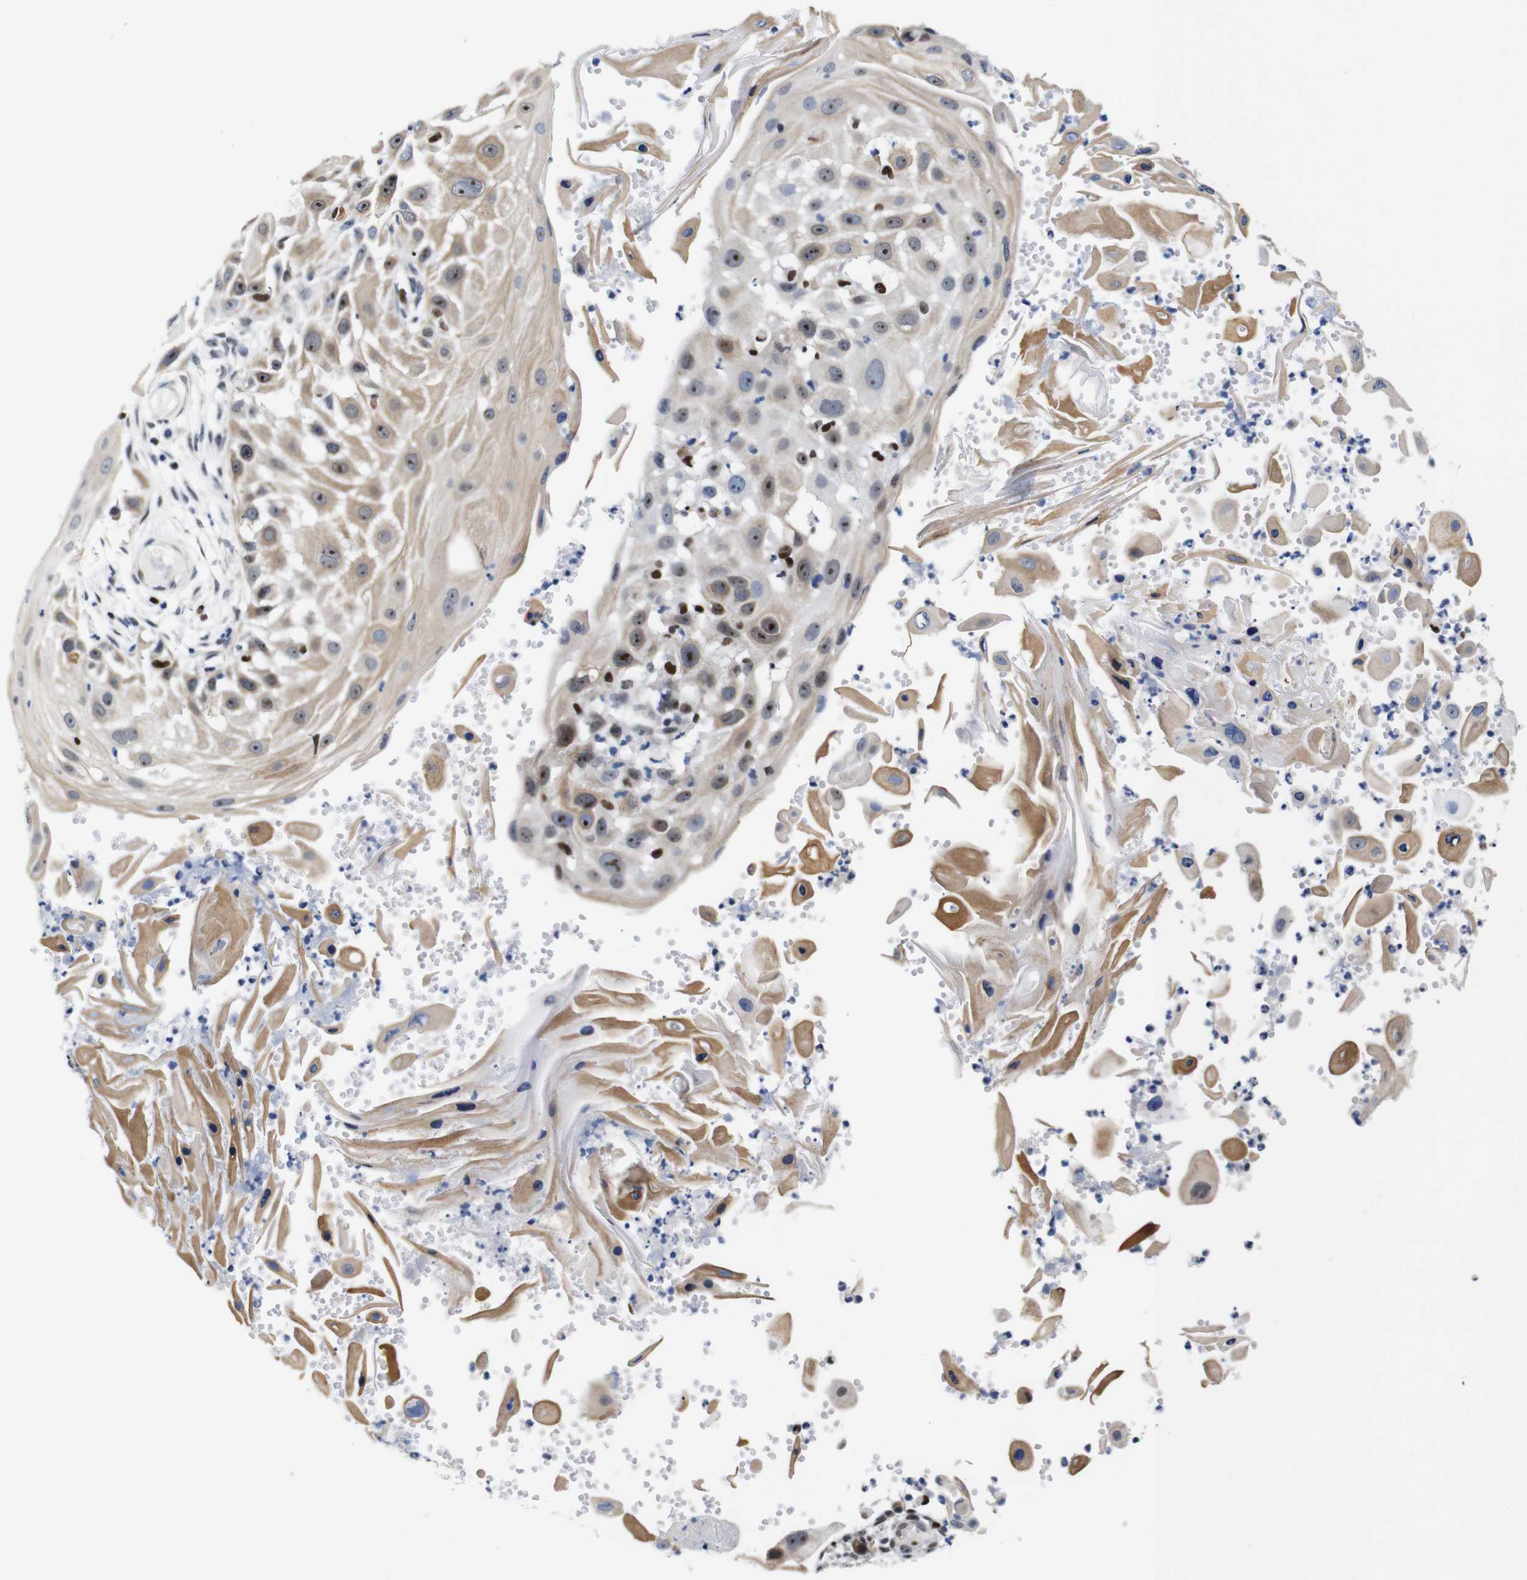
{"staining": {"intensity": "strong", "quantity": "25%-75%", "location": "cytoplasmic/membranous,nuclear"}, "tissue": "skin cancer", "cell_type": "Tumor cells", "image_type": "cancer", "snomed": [{"axis": "morphology", "description": "Squamous cell carcinoma, NOS"}, {"axis": "topography", "description": "Skin"}], "caption": "This is an image of immunohistochemistry (IHC) staining of skin squamous cell carcinoma, which shows strong expression in the cytoplasmic/membranous and nuclear of tumor cells.", "gene": "GATA6", "patient": {"sex": "female", "age": 44}}